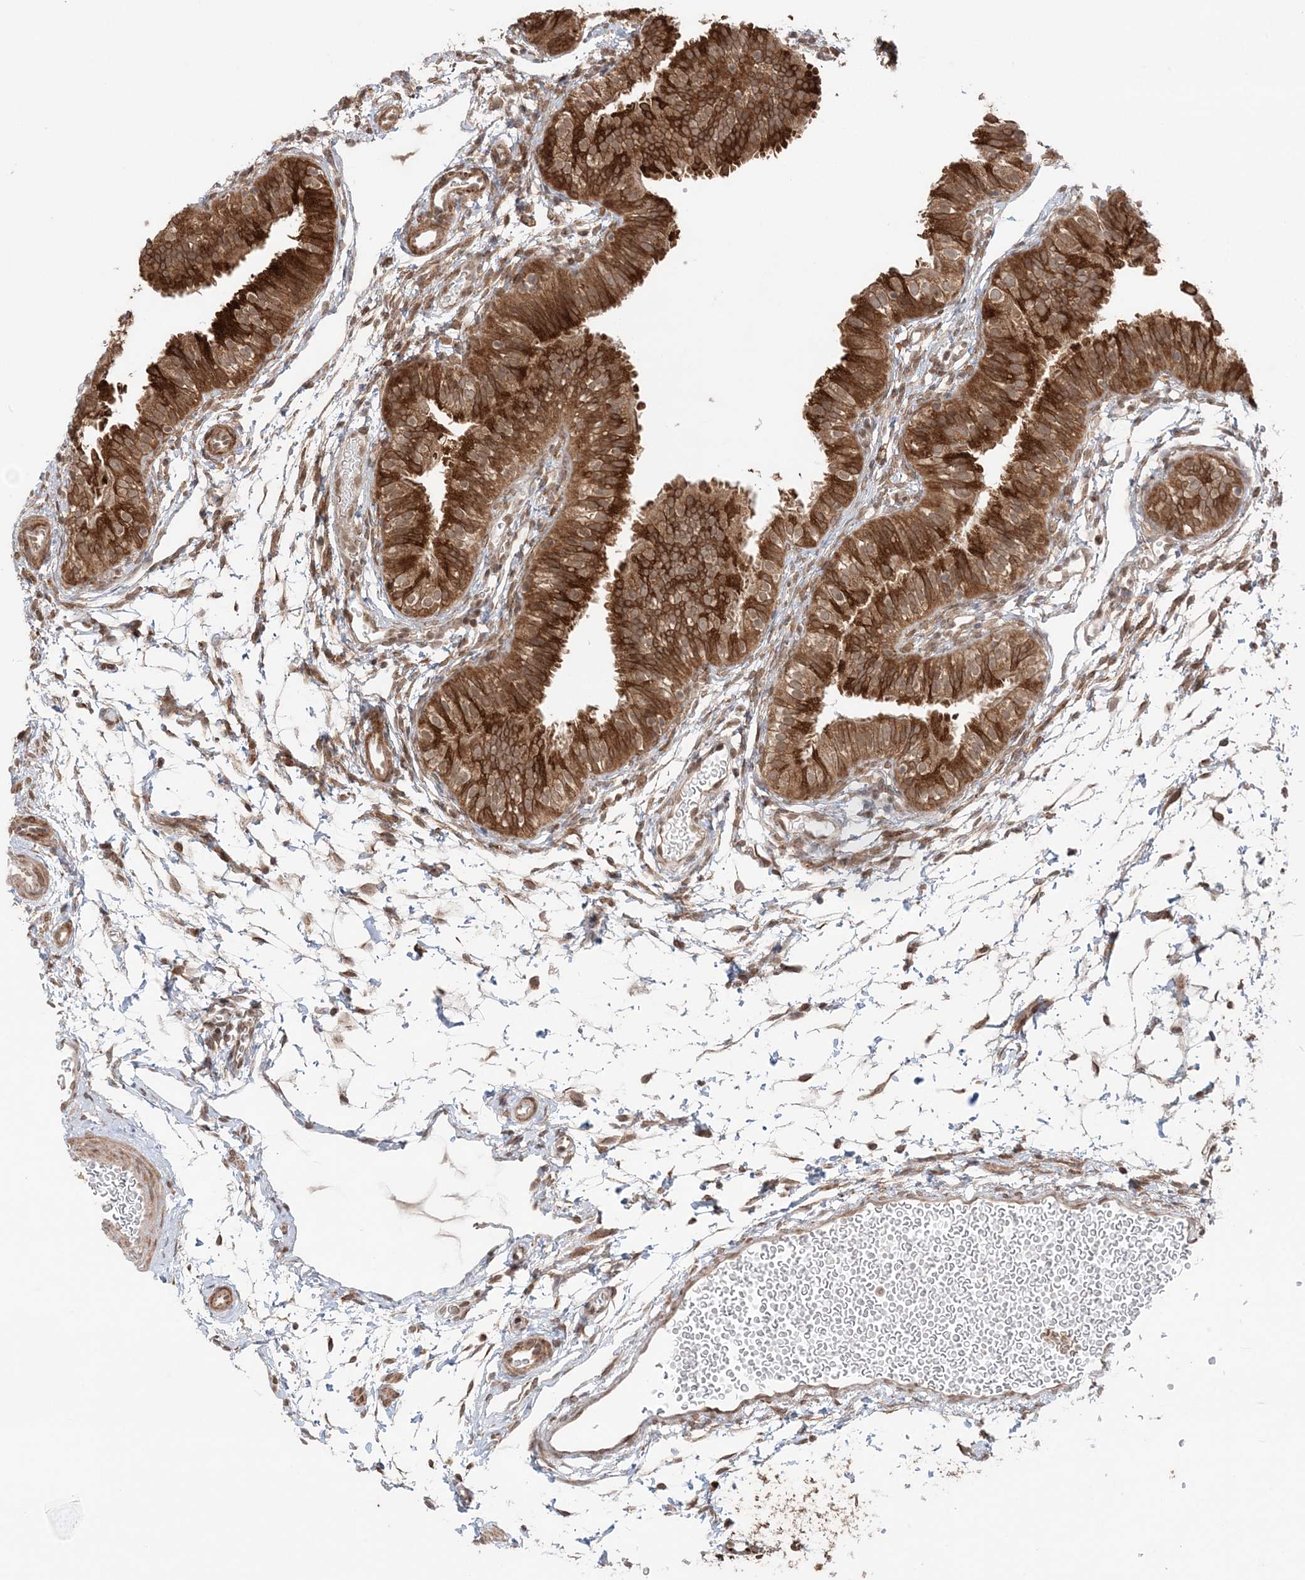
{"staining": {"intensity": "strong", "quantity": ">75%", "location": "cytoplasmic/membranous"}, "tissue": "fallopian tube", "cell_type": "Glandular cells", "image_type": "normal", "snomed": [{"axis": "morphology", "description": "Normal tissue, NOS"}, {"axis": "topography", "description": "Fallopian tube"}], "caption": "This is an image of IHC staining of normal fallopian tube, which shows strong positivity in the cytoplasmic/membranous of glandular cells.", "gene": "TMED10", "patient": {"sex": "female", "age": 35}}